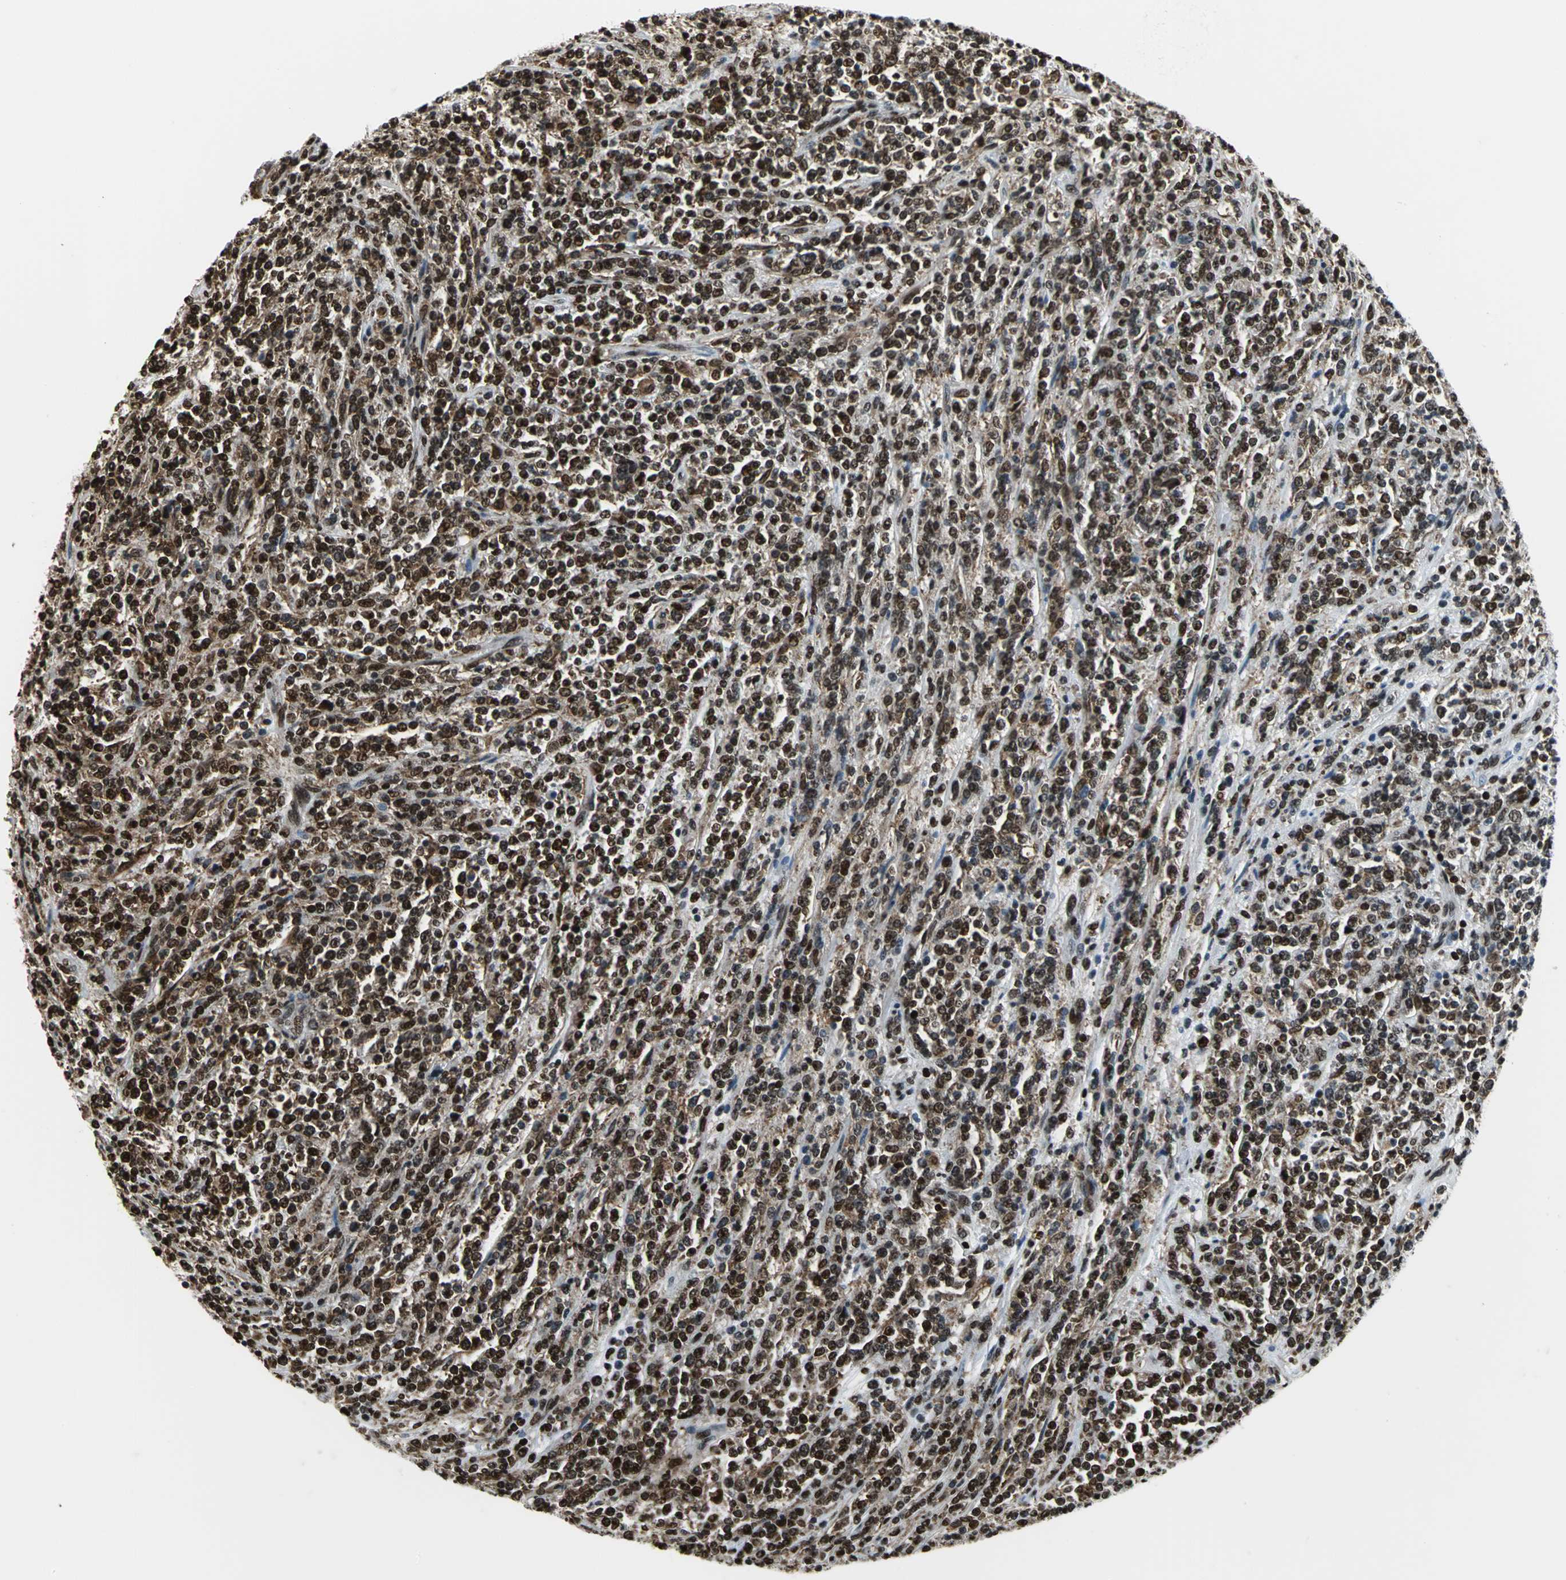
{"staining": {"intensity": "strong", "quantity": ">75%", "location": "cytoplasmic/membranous,nuclear"}, "tissue": "lymphoma", "cell_type": "Tumor cells", "image_type": "cancer", "snomed": [{"axis": "morphology", "description": "Malignant lymphoma, non-Hodgkin's type, High grade"}, {"axis": "topography", "description": "Soft tissue"}], "caption": "This photomicrograph reveals IHC staining of human lymphoma, with high strong cytoplasmic/membranous and nuclear staining in about >75% of tumor cells.", "gene": "APEX1", "patient": {"sex": "male", "age": 18}}